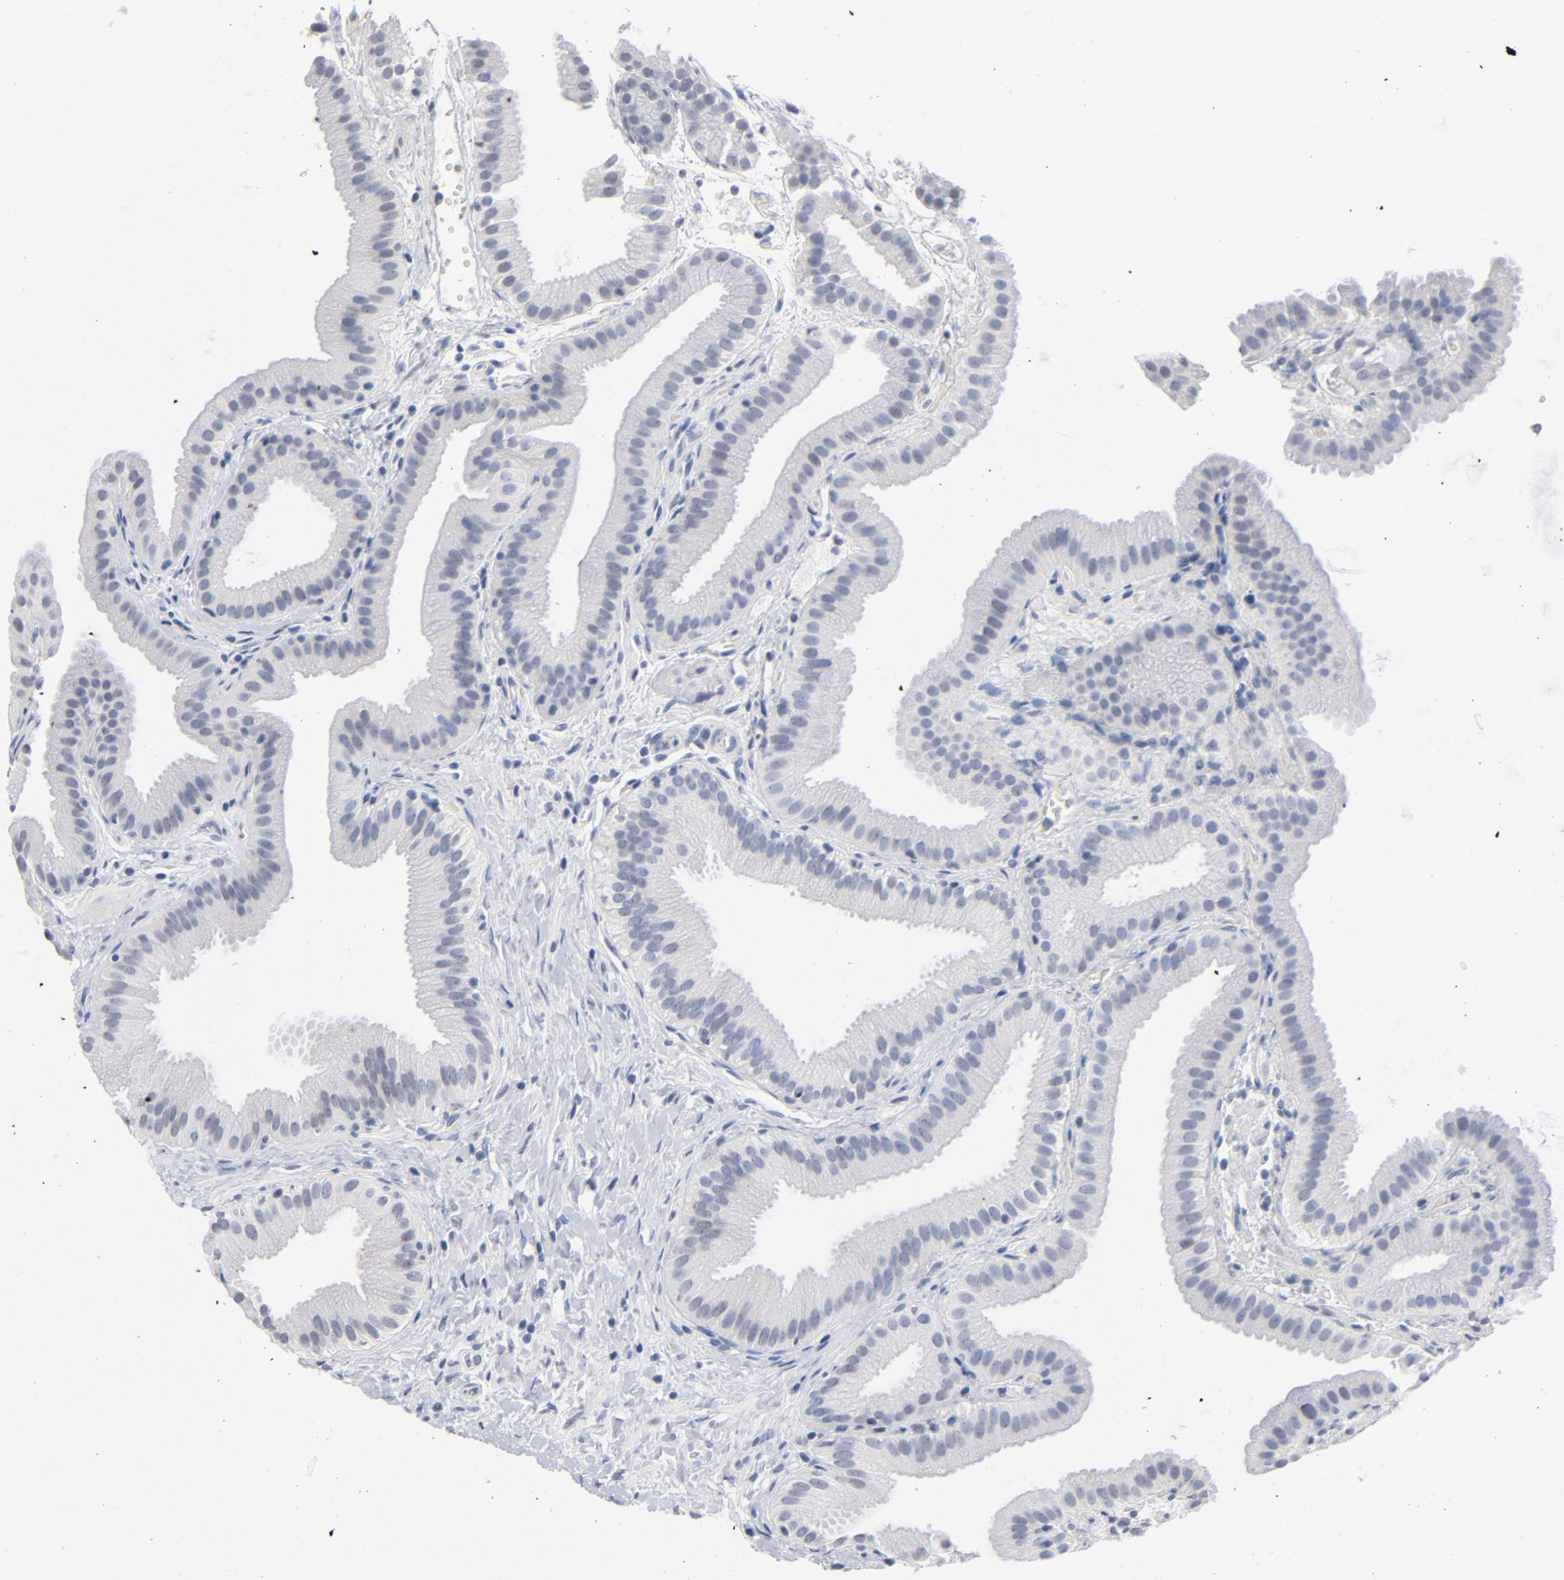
{"staining": {"intensity": "negative", "quantity": "none", "location": "none"}, "tissue": "gallbladder", "cell_type": "Glandular cells", "image_type": "normal", "snomed": [{"axis": "morphology", "description": "Normal tissue, NOS"}, {"axis": "topography", "description": "Gallbladder"}], "caption": "An immunohistochemistry histopathology image of normal gallbladder is shown. There is no staining in glandular cells of gallbladder.", "gene": "RBM3", "patient": {"sex": "female", "age": 63}}